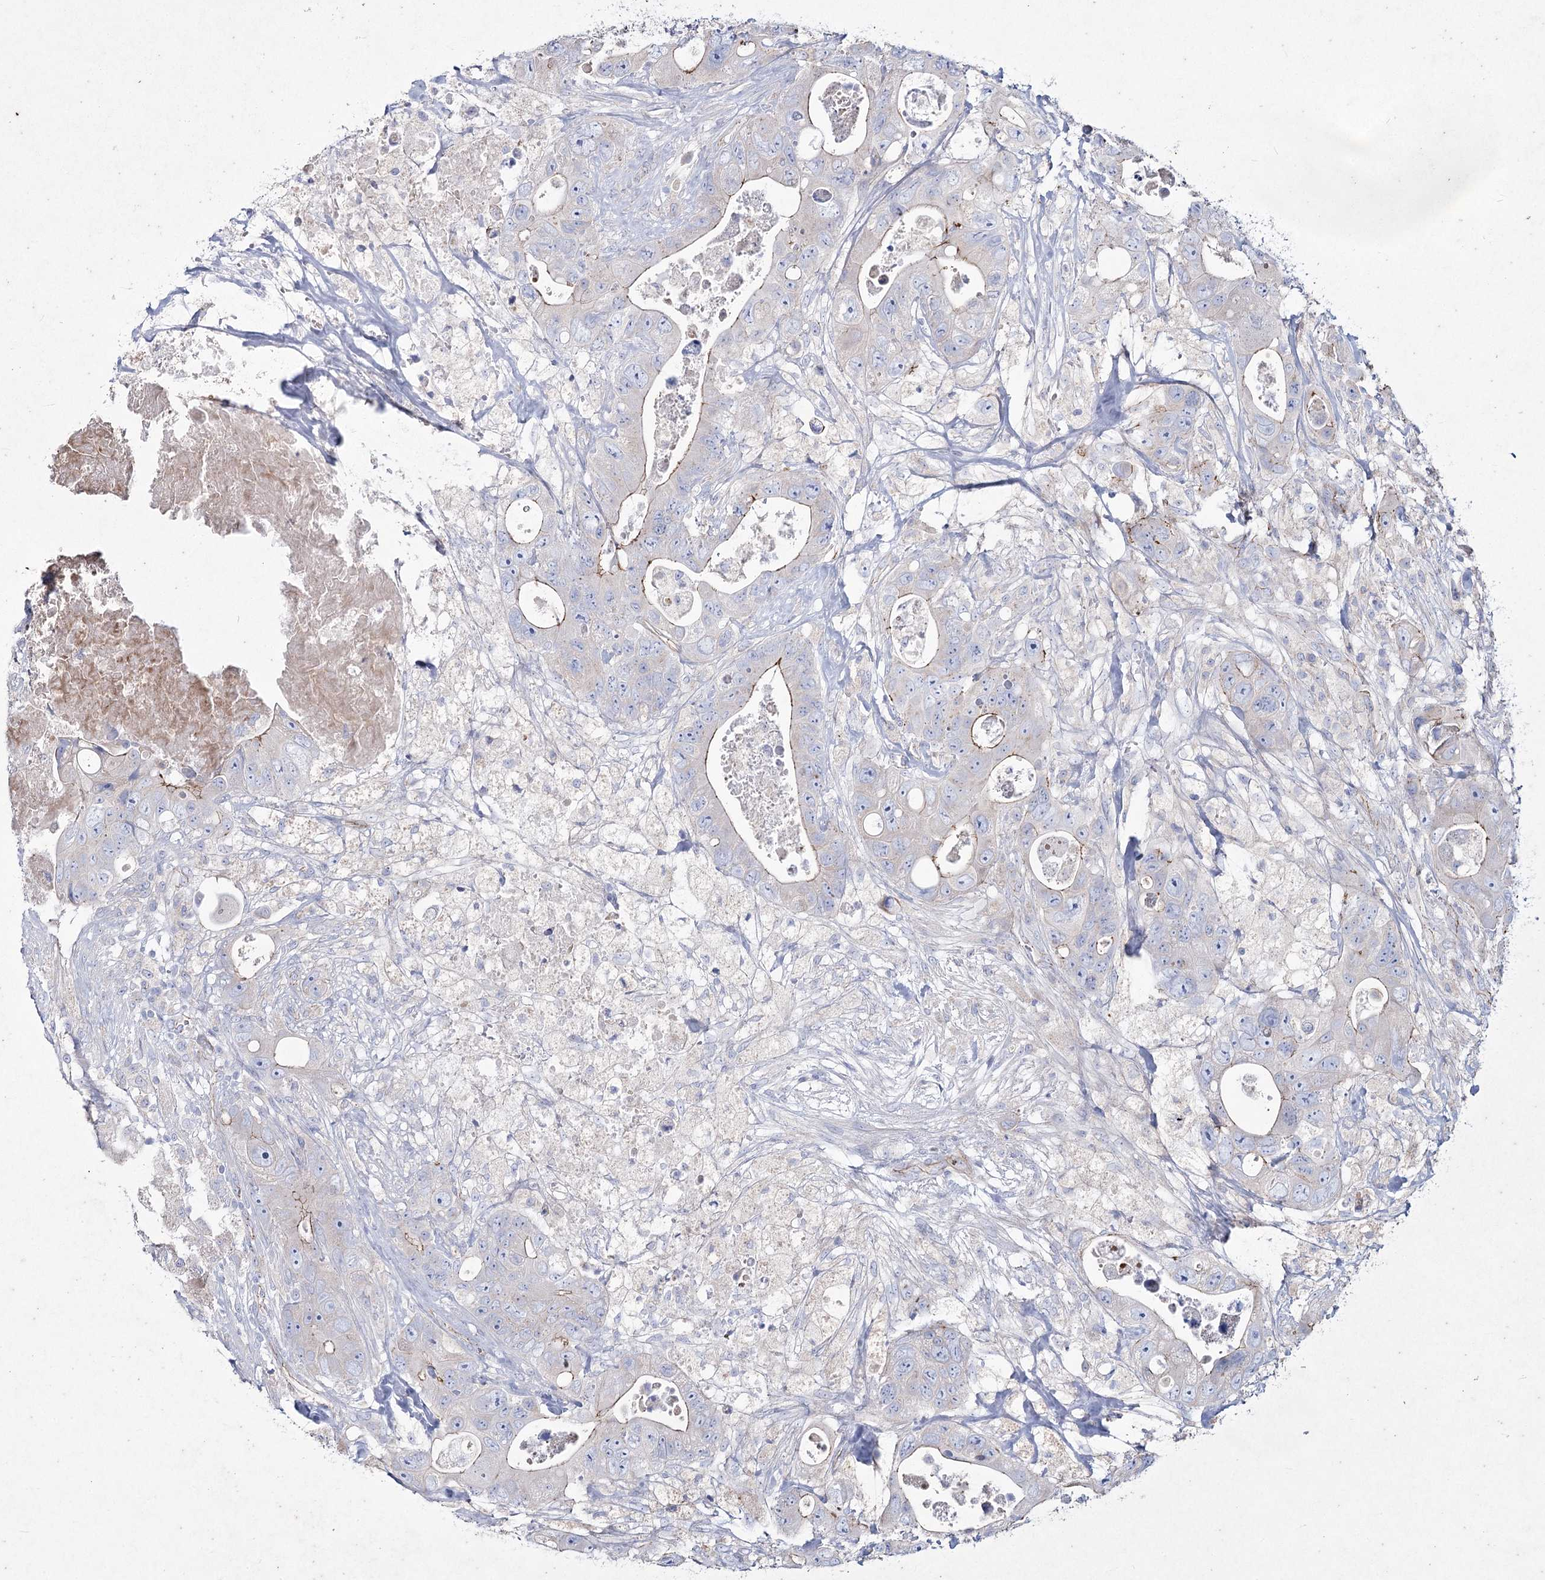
{"staining": {"intensity": "weak", "quantity": "<25%", "location": "cytoplasmic/membranous"}, "tissue": "colorectal cancer", "cell_type": "Tumor cells", "image_type": "cancer", "snomed": [{"axis": "morphology", "description": "Adenocarcinoma, NOS"}, {"axis": "topography", "description": "Colon"}], "caption": "This is an immunohistochemistry (IHC) histopathology image of adenocarcinoma (colorectal). There is no expression in tumor cells.", "gene": "LDLRAD3", "patient": {"sex": "female", "age": 46}}